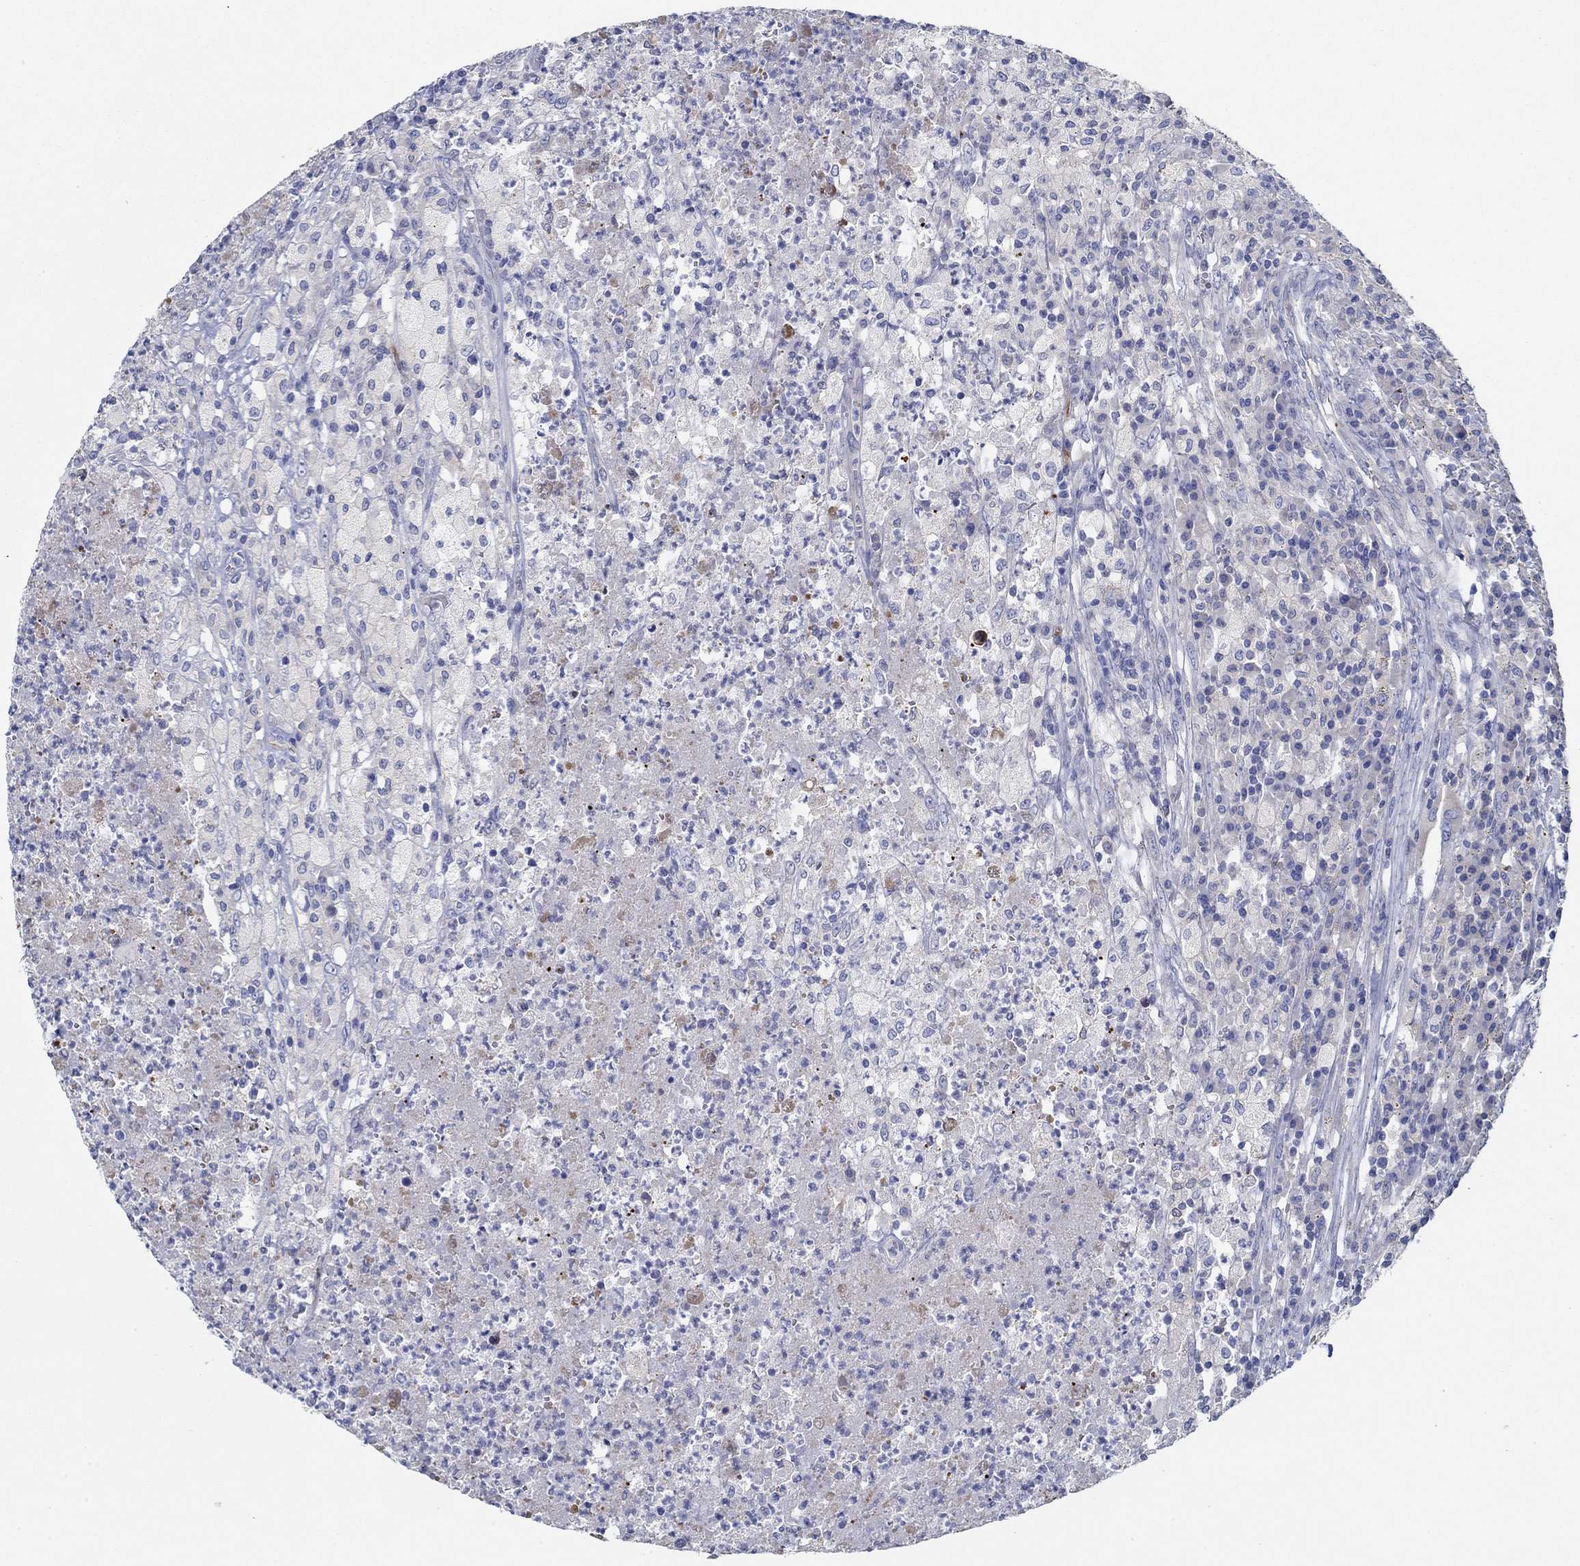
{"staining": {"intensity": "negative", "quantity": "none", "location": "none"}, "tissue": "testis cancer", "cell_type": "Tumor cells", "image_type": "cancer", "snomed": [{"axis": "morphology", "description": "Necrosis, NOS"}, {"axis": "morphology", "description": "Carcinoma, Embryonal, NOS"}, {"axis": "topography", "description": "Testis"}], "caption": "Histopathology image shows no protein positivity in tumor cells of embryonal carcinoma (testis) tissue.", "gene": "SLC27A3", "patient": {"sex": "male", "age": 19}}